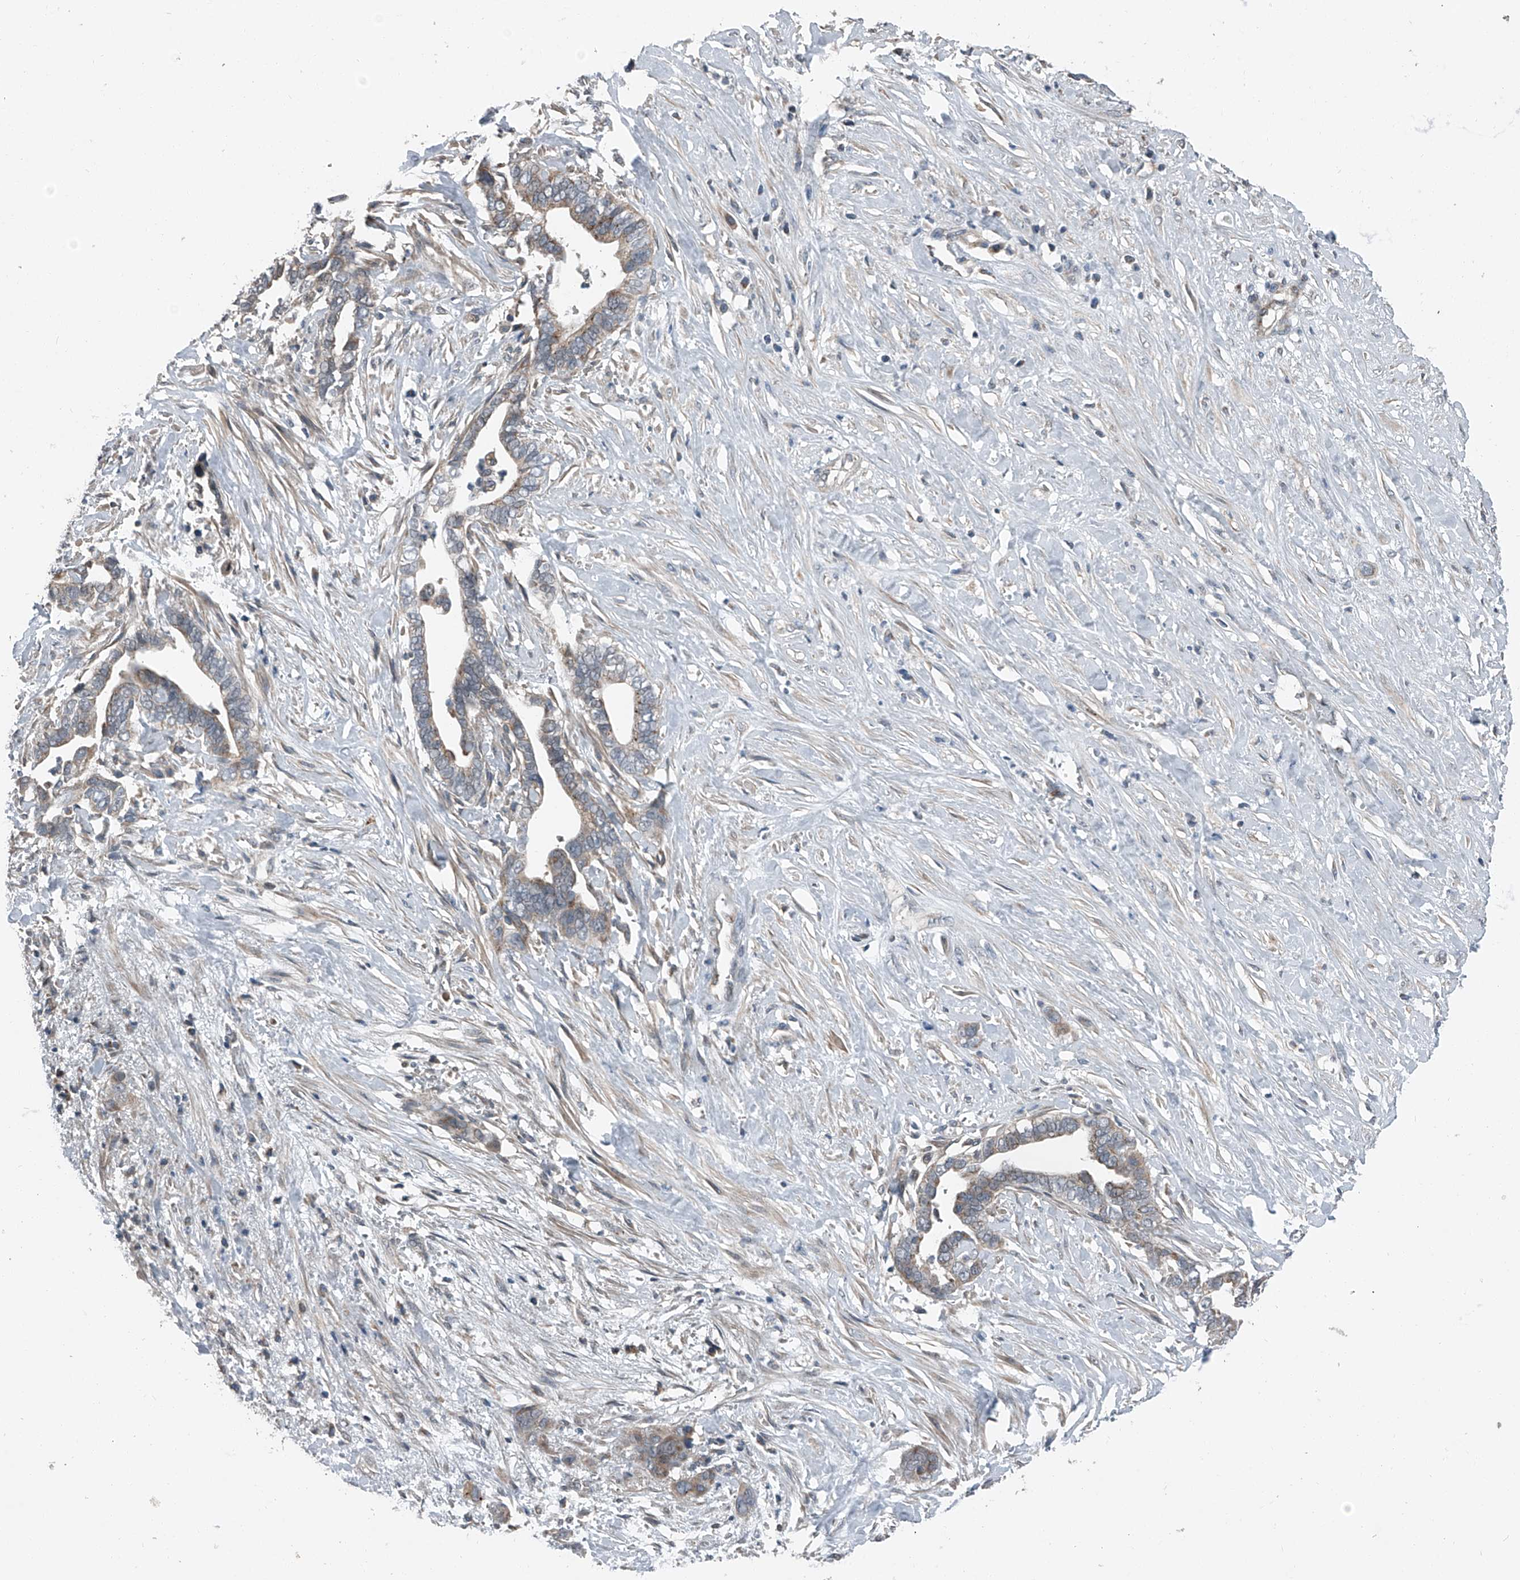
{"staining": {"intensity": "weak", "quantity": ">75%", "location": "cytoplasmic/membranous"}, "tissue": "liver cancer", "cell_type": "Tumor cells", "image_type": "cancer", "snomed": [{"axis": "morphology", "description": "Cholangiocarcinoma"}, {"axis": "topography", "description": "Liver"}], "caption": "Liver cholangiocarcinoma tissue displays weak cytoplasmic/membranous positivity in approximately >75% of tumor cells, visualized by immunohistochemistry. (DAB IHC with brightfield microscopy, high magnification).", "gene": "CHRNA7", "patient": {"sex": "female", "age": 79}}